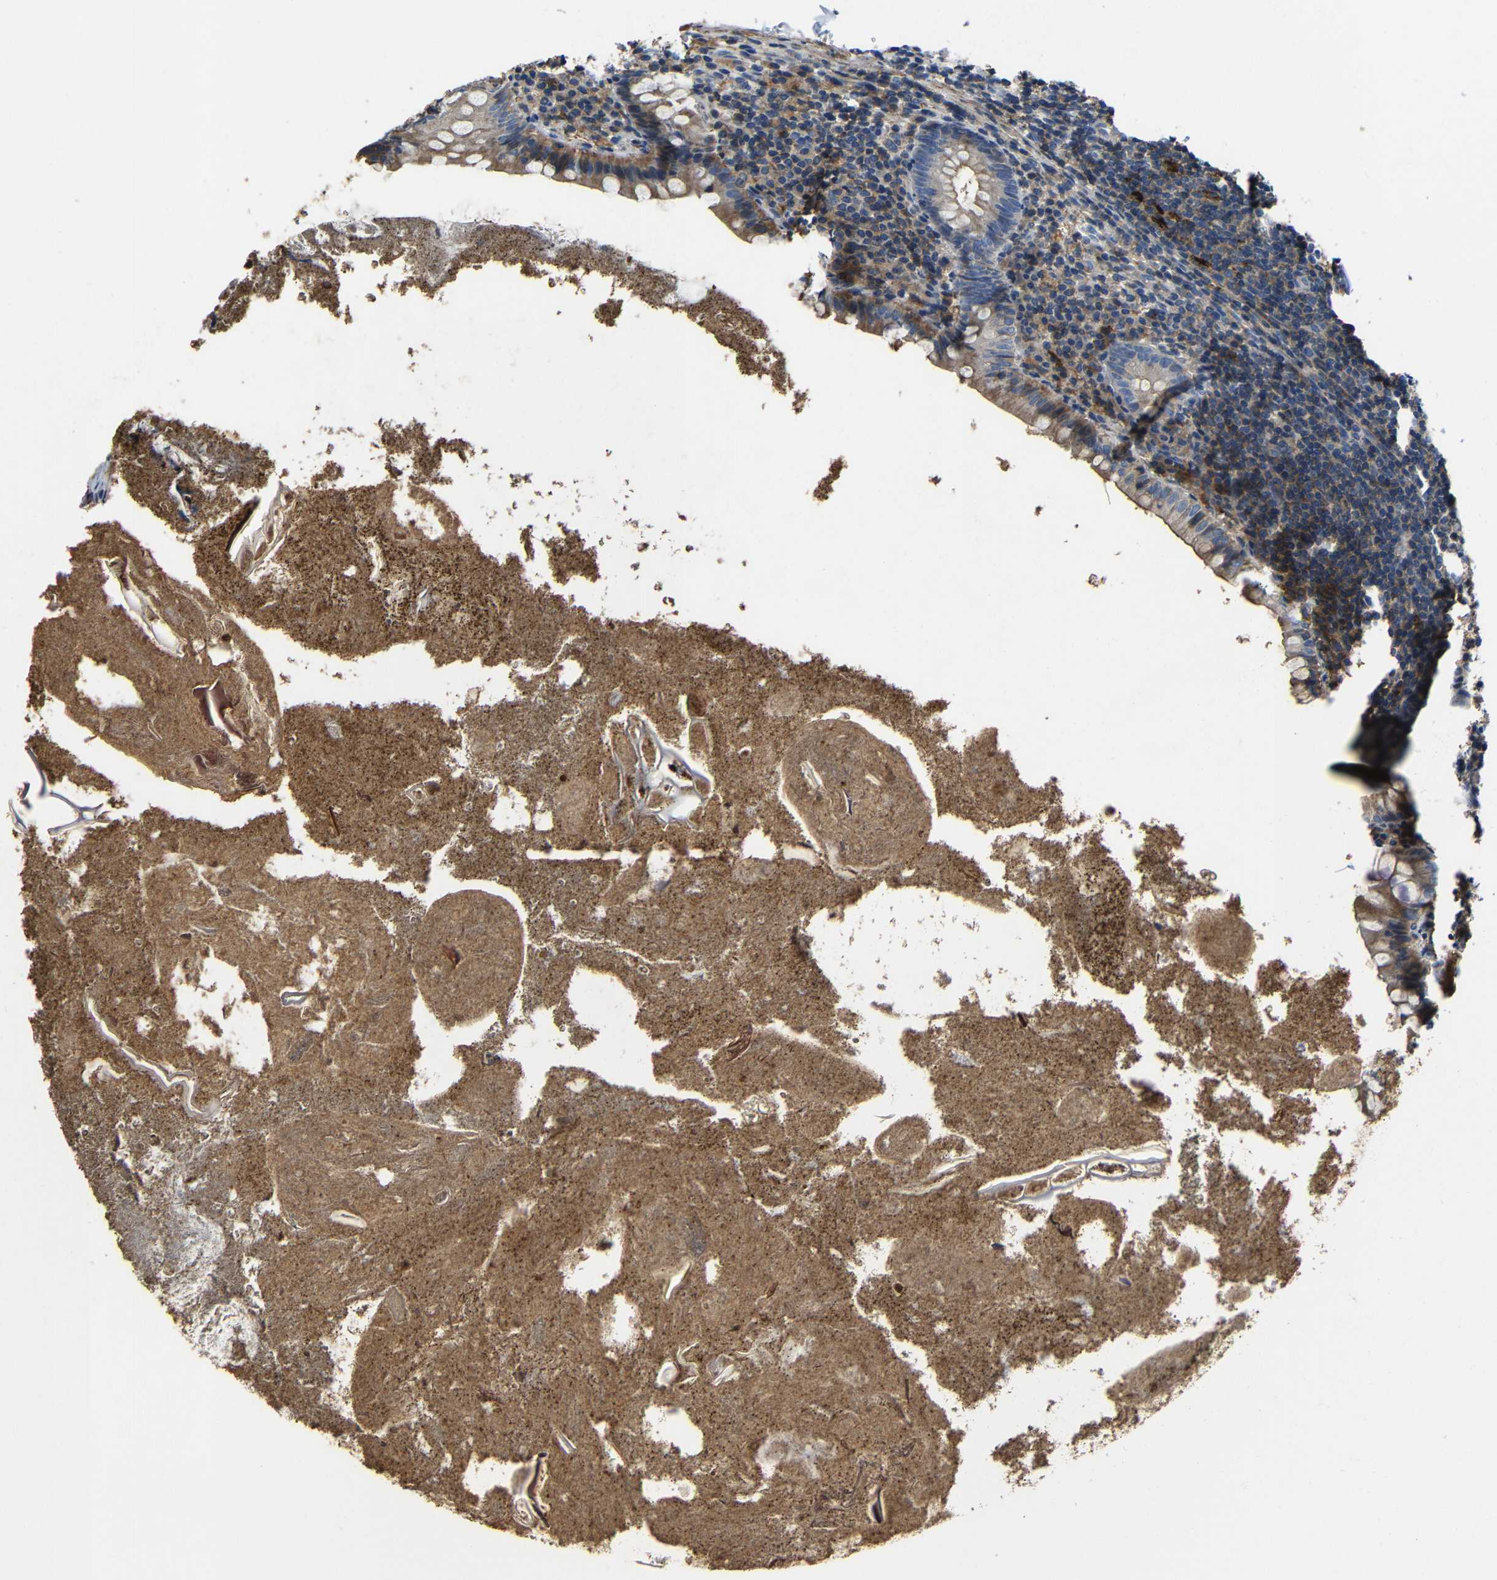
{"staining": {"intensity": "moderate", "quantity": "25%-75%", "location": "cytoplasmic/membranous"}, "tissue": "appendix", "cell_type": "Glandular cells", "image_type": "normal", "snomed": [{"axis": "morphology", "description": "Normal tissue, NOS"}, {"axis": "topography", "description": "Appendix"}], "caption": "IHC histopathology image of normal human appendix stained for a protein (brown), which demonstrates medium levels of moderate cytoplasmic/membranous staining in about 25%-75% of glandular cells.", "gene": "GDI1", "patient": {"sex": "male", "age": 52}}